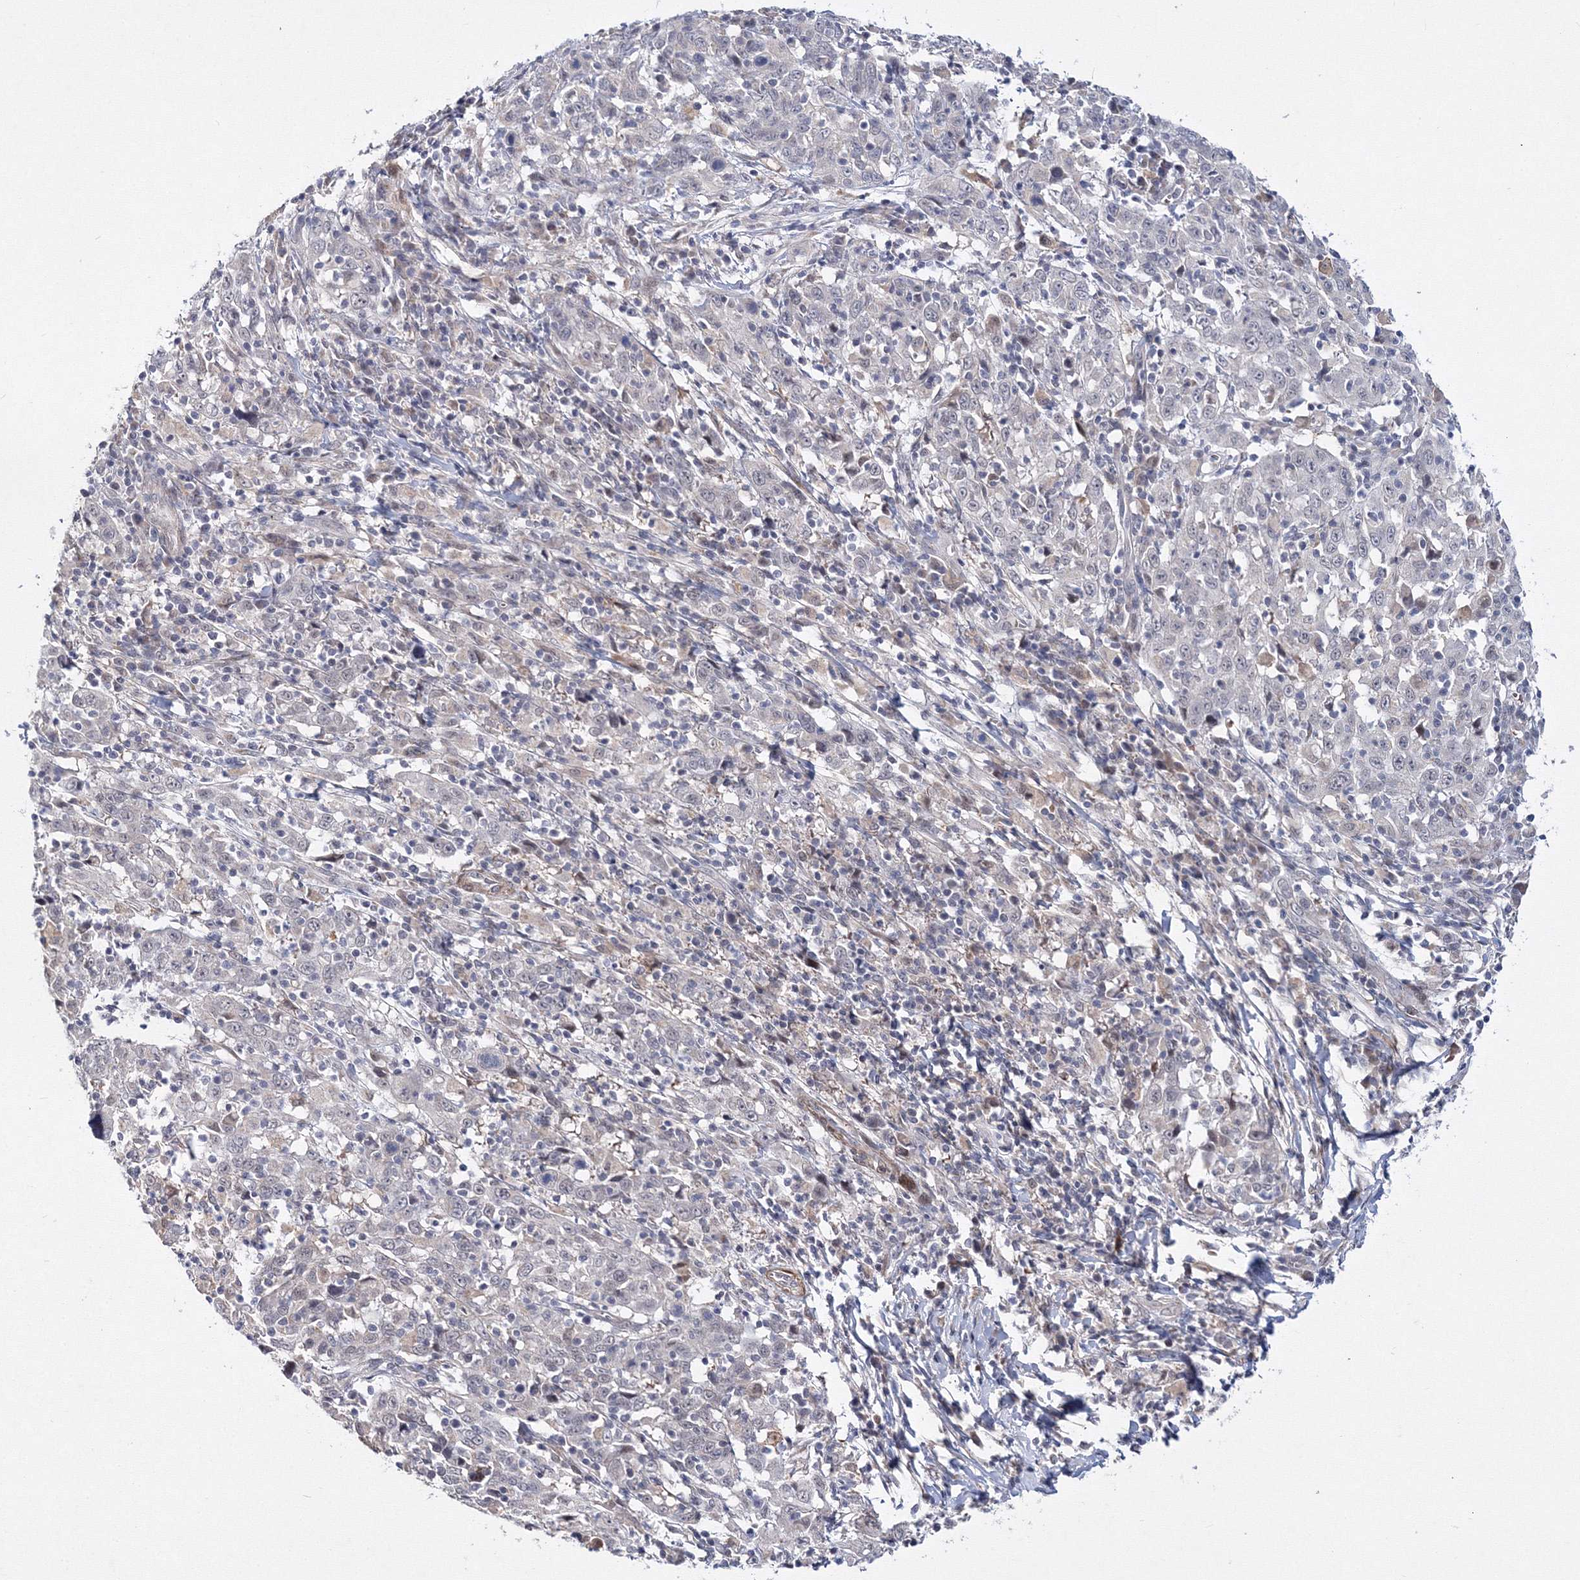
{"staining": {"intensity": "negative", "quantity": "none", "location": "none"}, "tissue": "cervical cancer", "cell_type": "Tumor cells", "image_type": "cancer", "snomed": [{"axis": "morphology", "description": "Squamous cell carcinoma, NOS"}, {"axis": "topography", "description": "Cervix"}], "caption": "The histopathology image reveals no significant positivity in tumor cells of cervical cancer.", "gene": "C11orf52", "patient": {"sex": "female", "age": 46}}